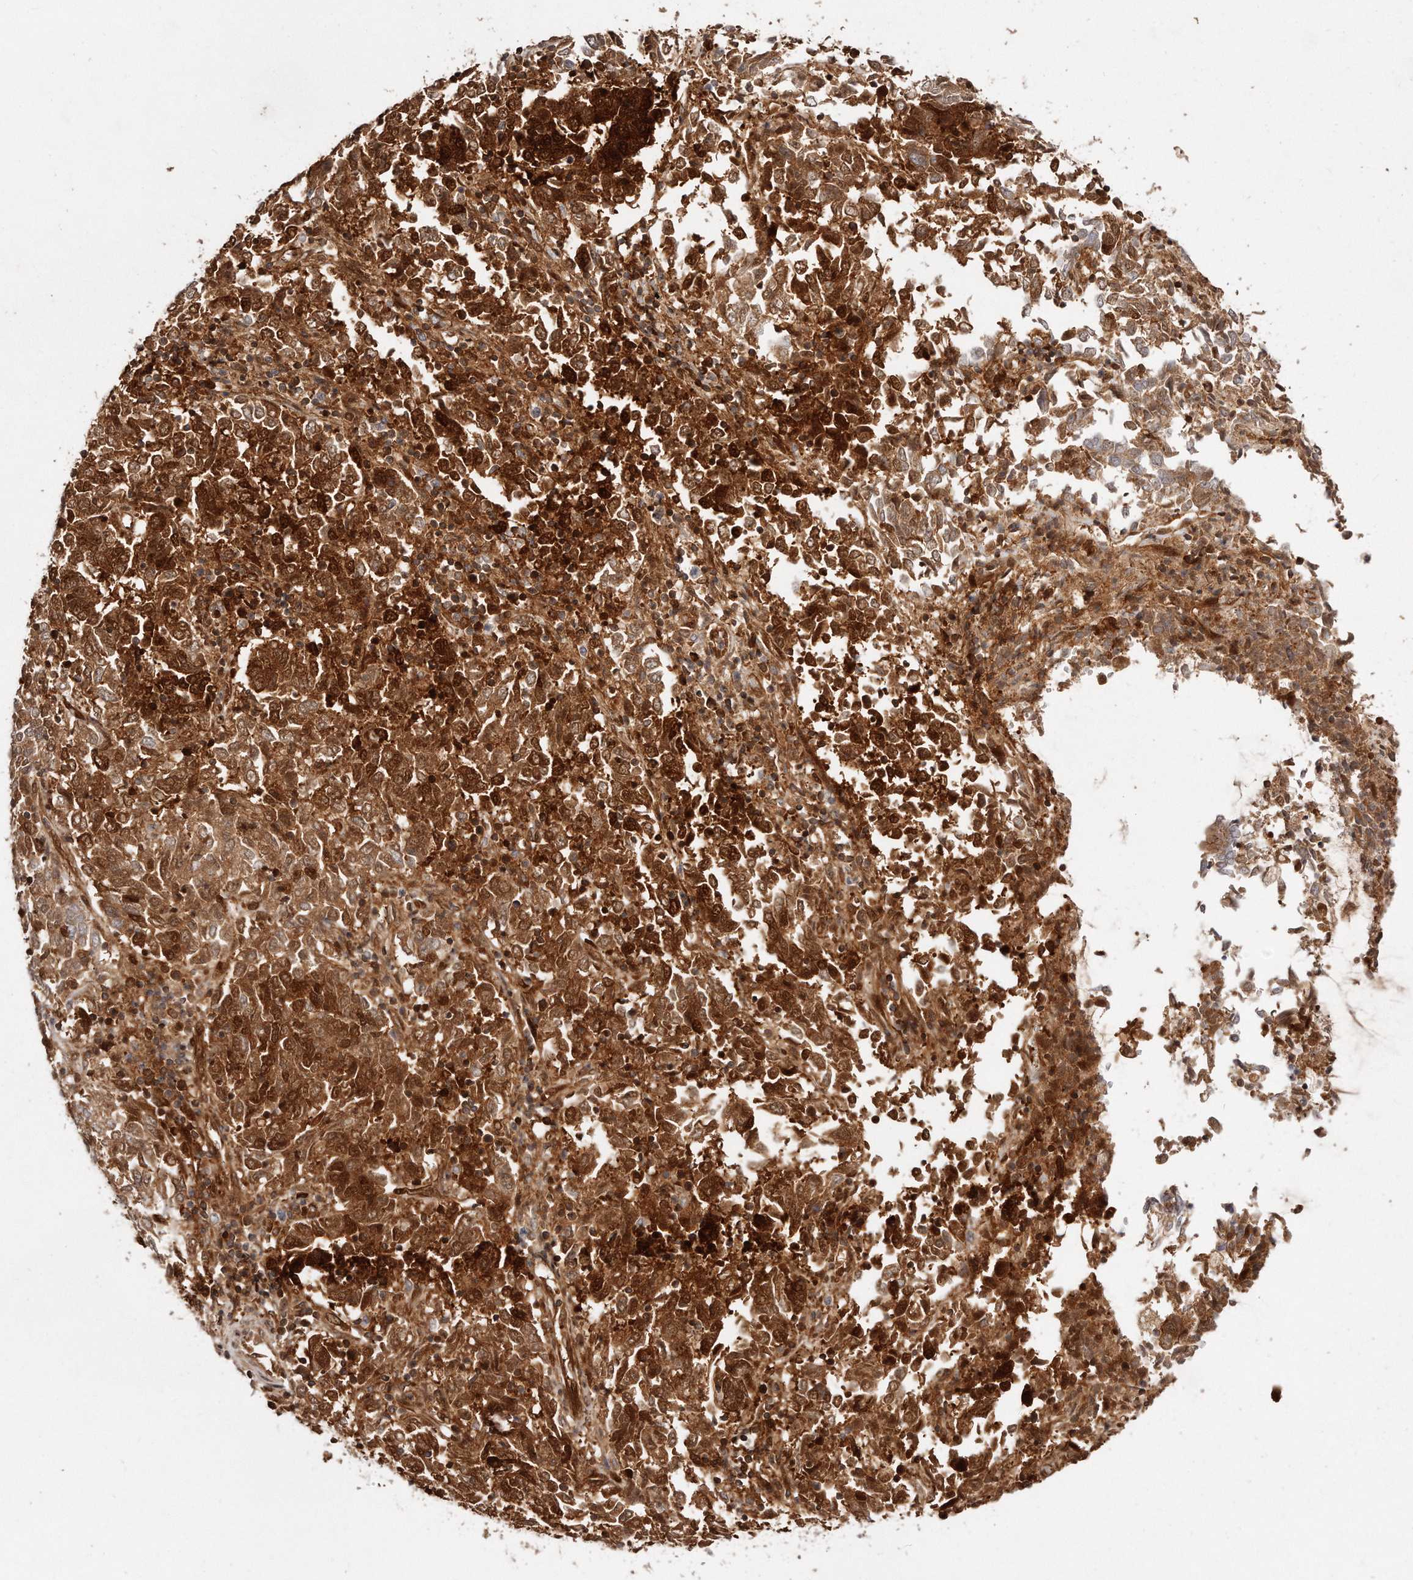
{"staining": {"intensity": "strong", "quantity": "25%-75%", "location": "cytoplasmic/membranous,nuclear"}, "tissue": "endometrial cancer", "cell_type": "Tumor cells", "image_type": "cancer", "snomed": [{"axis": "morphology", "description": "Adenocarcinoma, NOS"}, {"axis": "topography", "description": "Endometrium"}], "caption": "Protein staining displays strong cytoplasmic/membranous and nuclear positivity in about 25%-75% of tumor cells in adenocarcinoma (endometrial). (DAB (3,3'-diaminobenzidine) = brown stain, brightfield microscopy at high magnification).", "gene": "GBP4", "patient": {"sex": "female", "age": 80}}